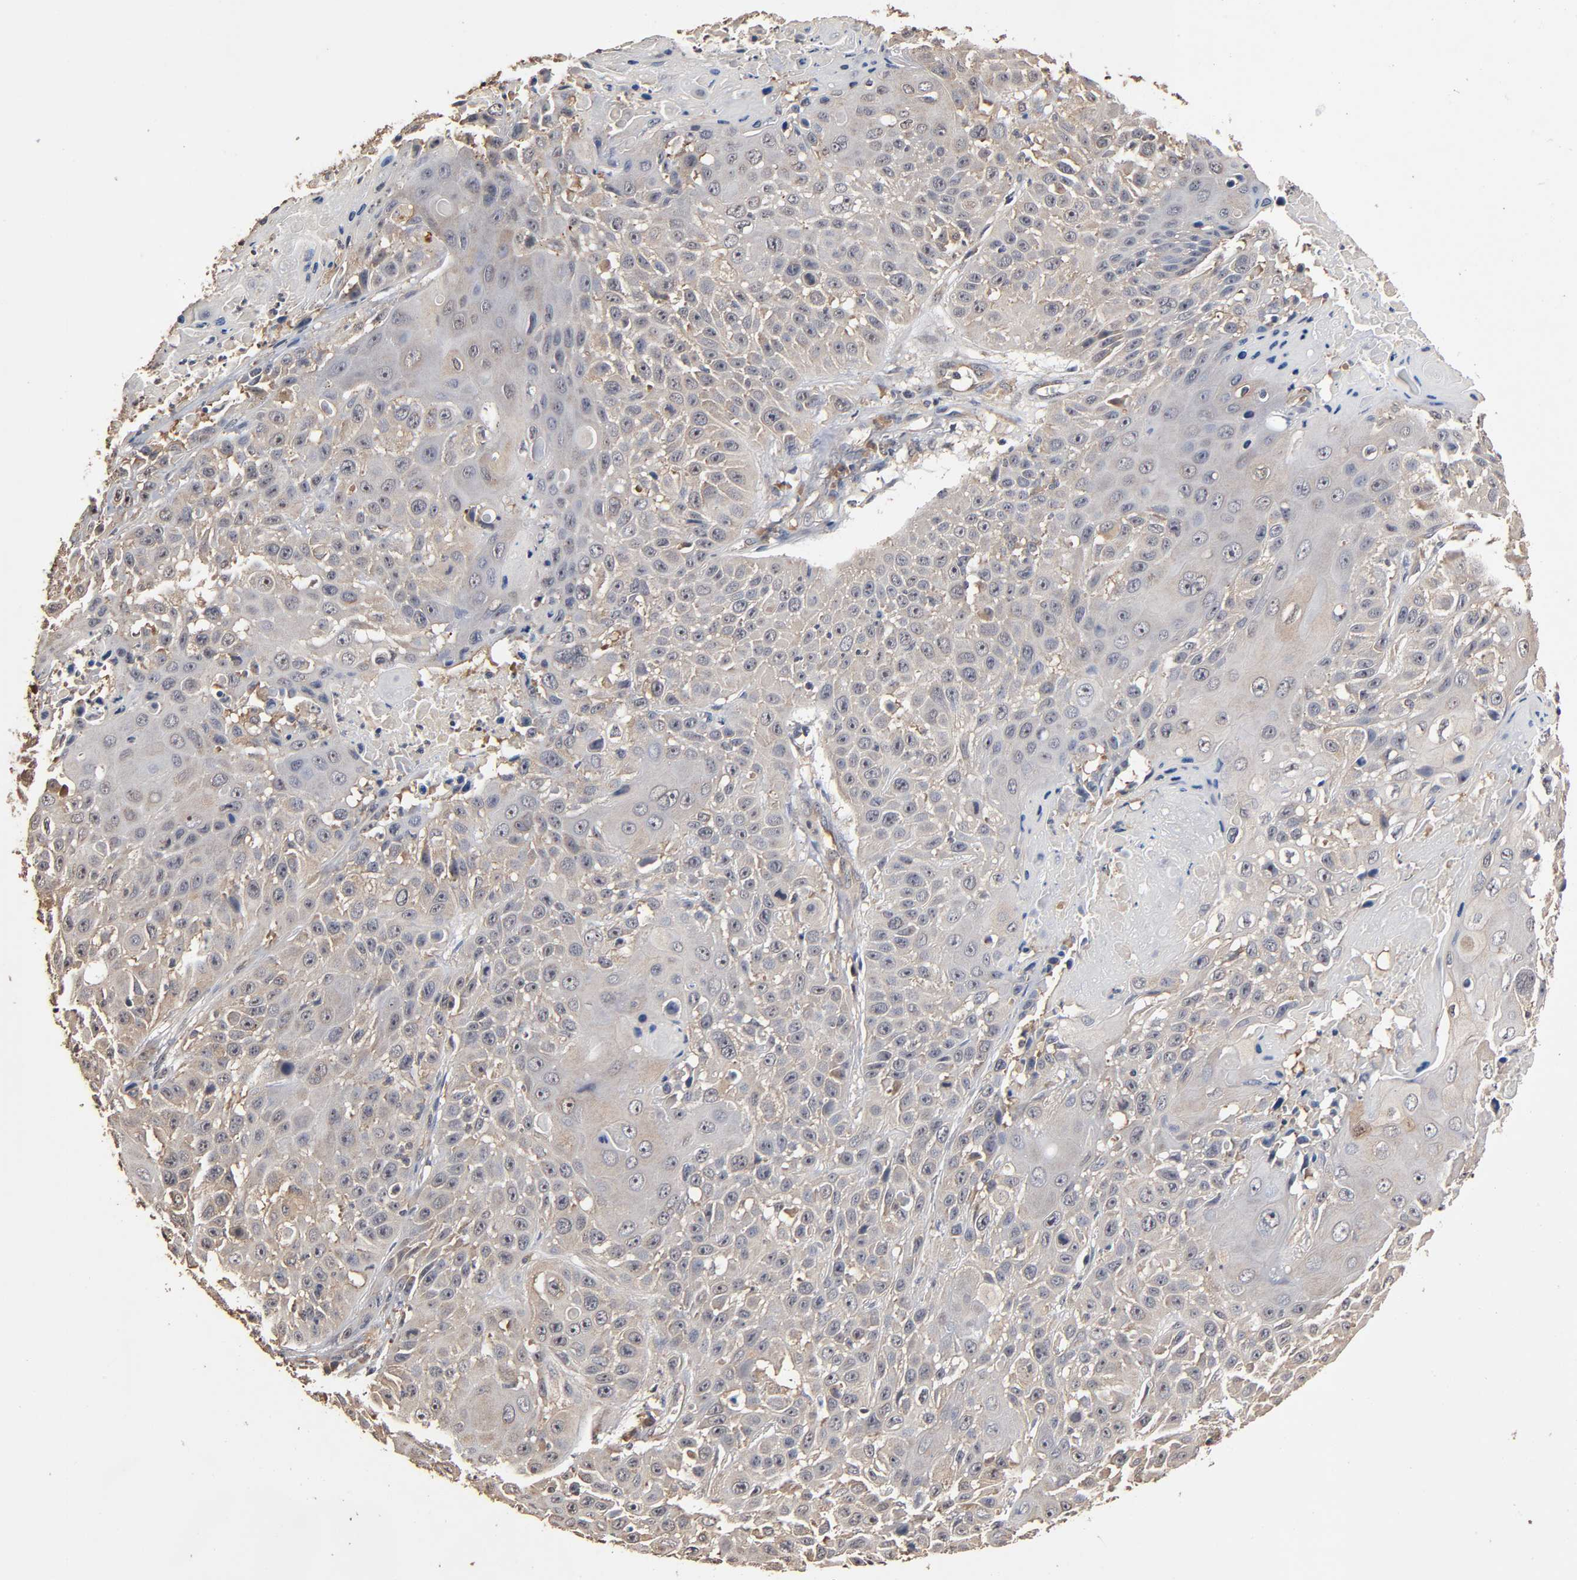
{"staining": {"intensity": "weak", "quantity": "25%-75%", "location": "cytoplasmic/membranous"}, "tissue": "cervical cancer", "cell_type": "Tumor cells", "image_type": "cancer", "snomed": [{"axis": "morphology", "description": "Squamous cell carcinoma, NOS"}, {"axis": "topography", "description": "Cervix"}], "caption": "A low amount of weak cytoplasmic/membranous positivity is seen in approximately 25%-75% of tumor cells in squamous cell carcinoma (cervical) tissue.", "gene": "ARHGEF7", "patient": {"sex": "female", "age": 39}}